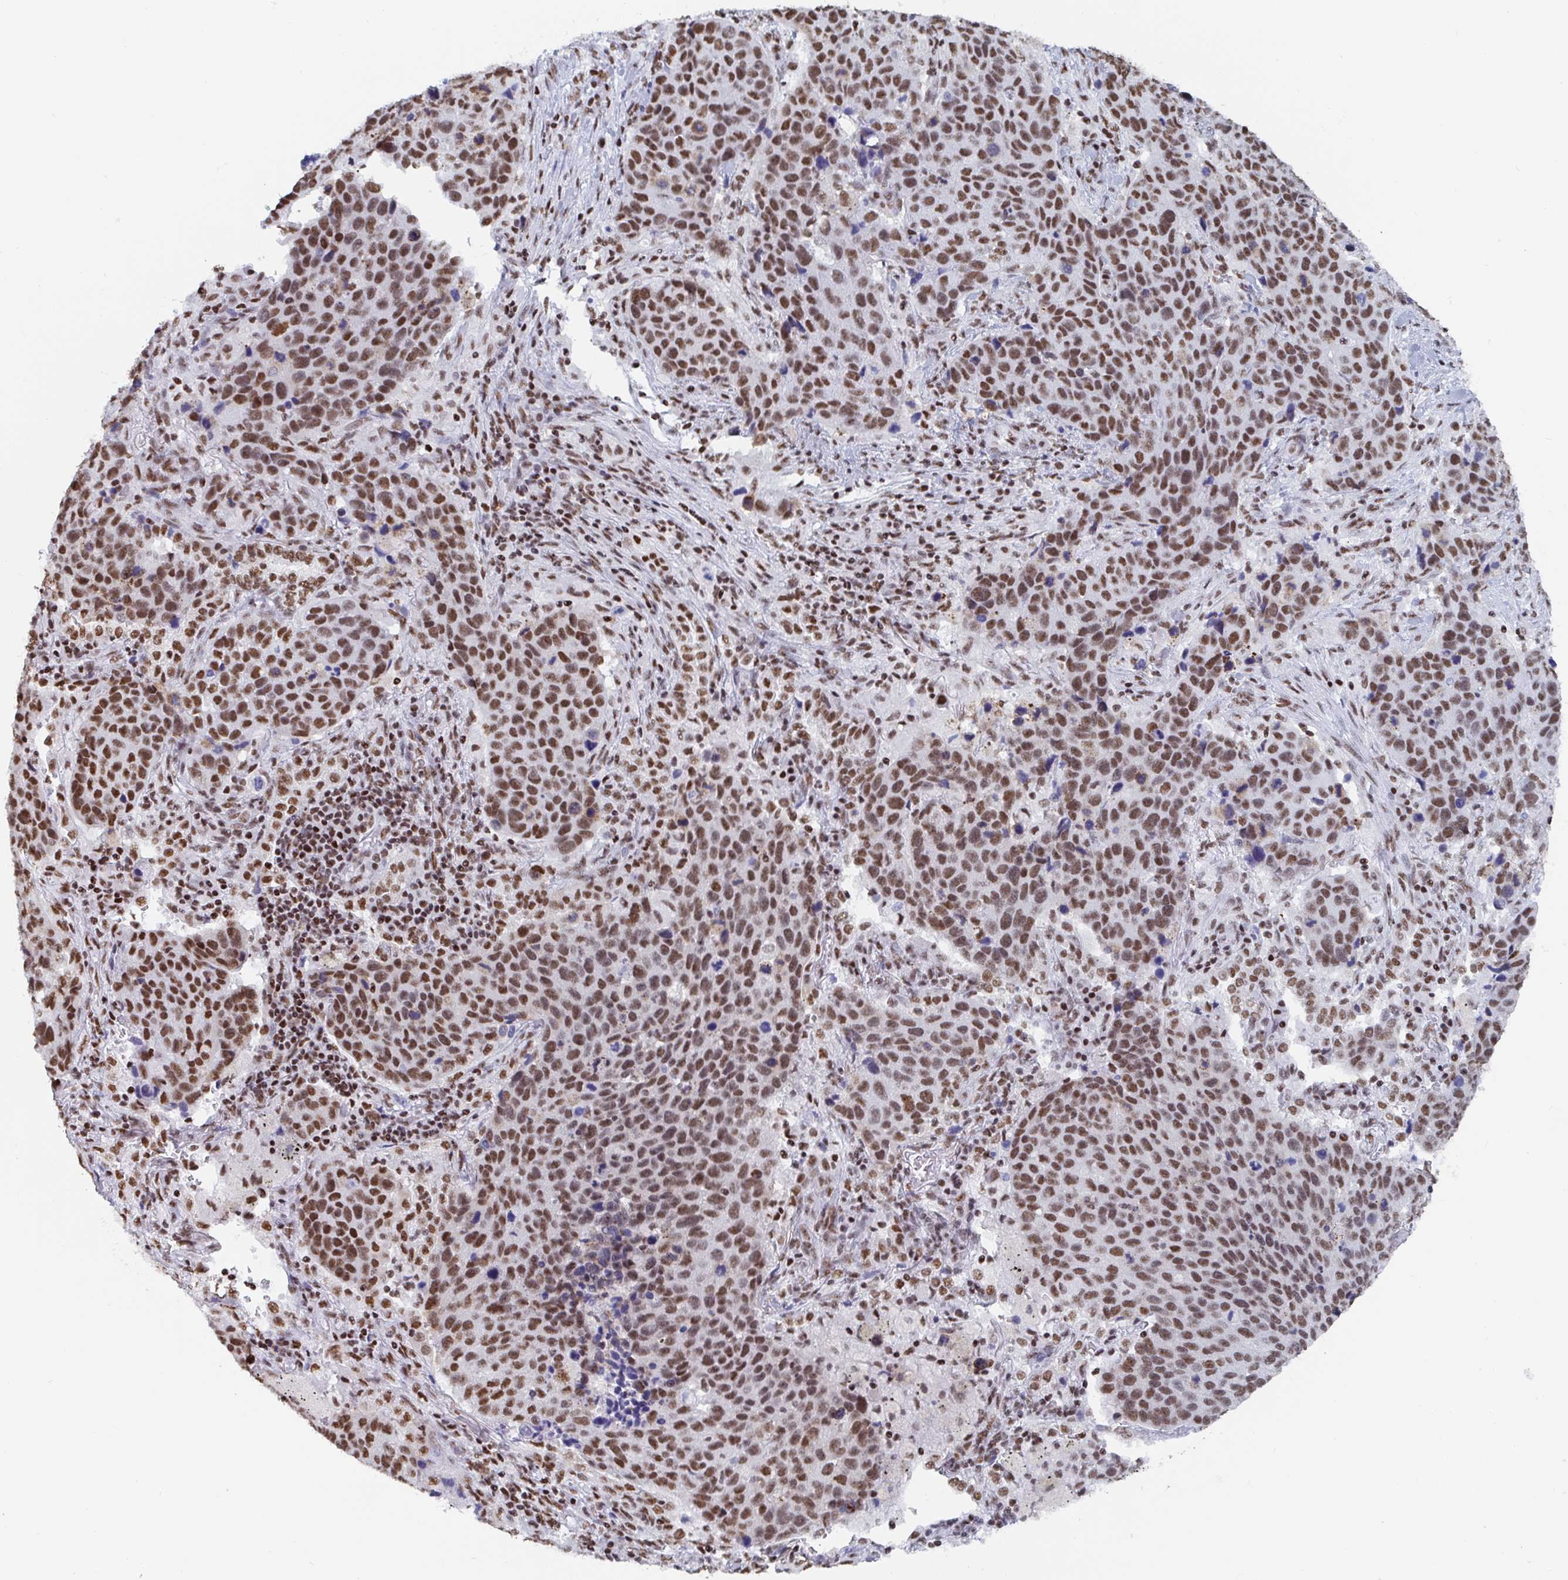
{"staining": {"intensity": "moderate", "quantity": ">75%", "location": "nuclear"}, "tissue": "lung cancer", "cell_type": "Tumor cells", "image_type": "cancer", "snomed": [{"axis": "morphology", "description": "Squamous cell carcinoma, NOS"}, {"axis": "topography", "description": "Lymph node"}, {"axis": "topography", "description": "Lung"}], "caption": "Lung cancer stained with DAB immunohistochemistry displays medium levels of moderate nuclear staining in approximately >75% of tumor cells.", "gene": "EWSR1", "patient": {"sex": "male", "age": 61}}